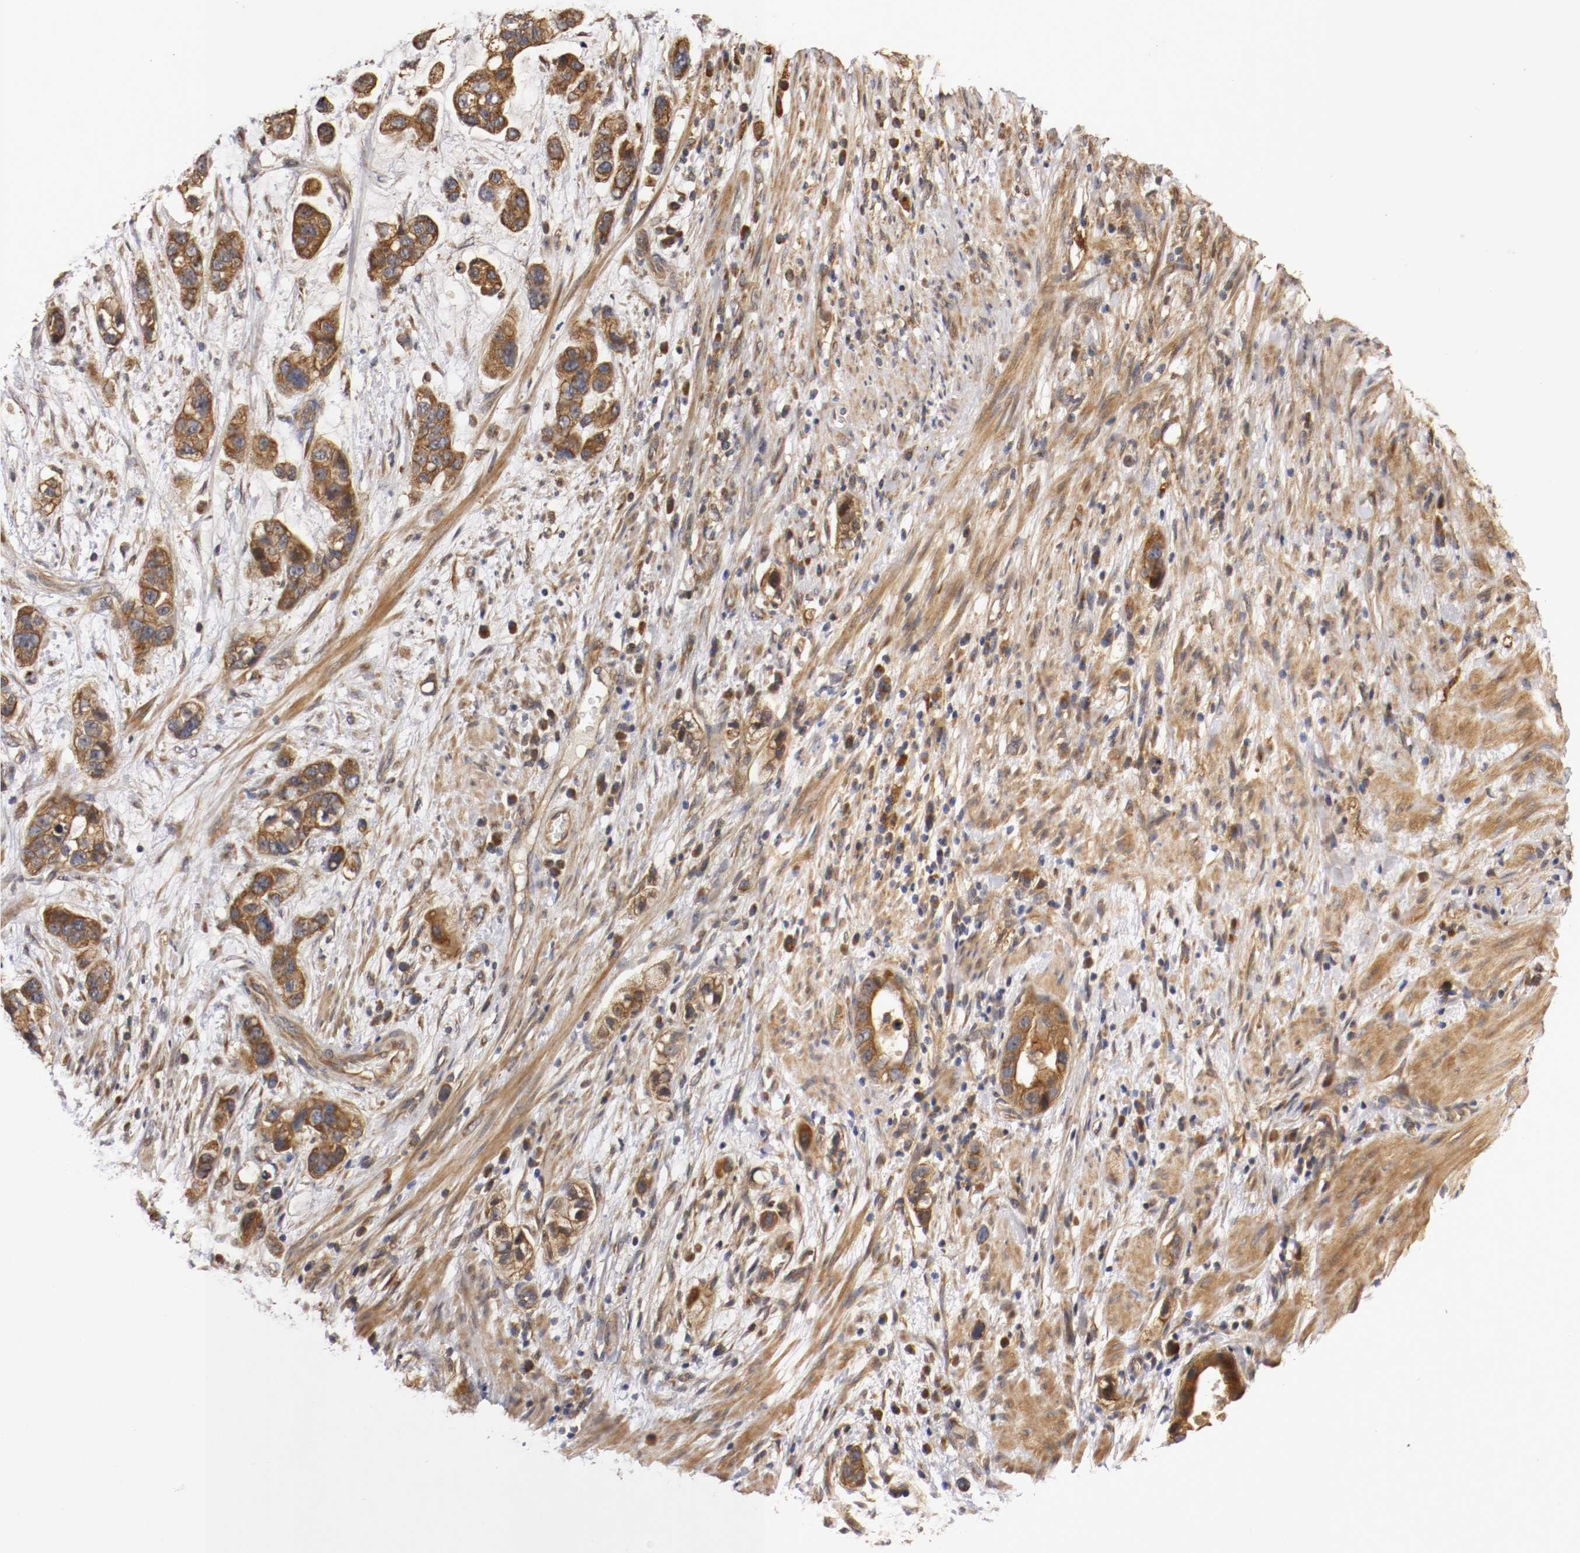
{"staining": {"intensity": "strong", "quantity": ">75%", "location": "cytoplasmic/membranous"}, "tissue": "stomach cancer", "cell_type": "Tumor cells", "image_type": "cancer", "snomed": [{"axis": "morphology", "description": "Adenocarcinoma, NOS"}, {"axis": "topography", "description": "Stomach, lower"}], "caption": "Adenocarcinoma (stomach) tissue demonstrates strong cytoplasmic/membranous expression in approximately >75% of tumor cells (Brightfield microscopy of DAB IHC at high magnification).", "gene": "VEZT", "patient": {"sex": "female", "age": 93}}